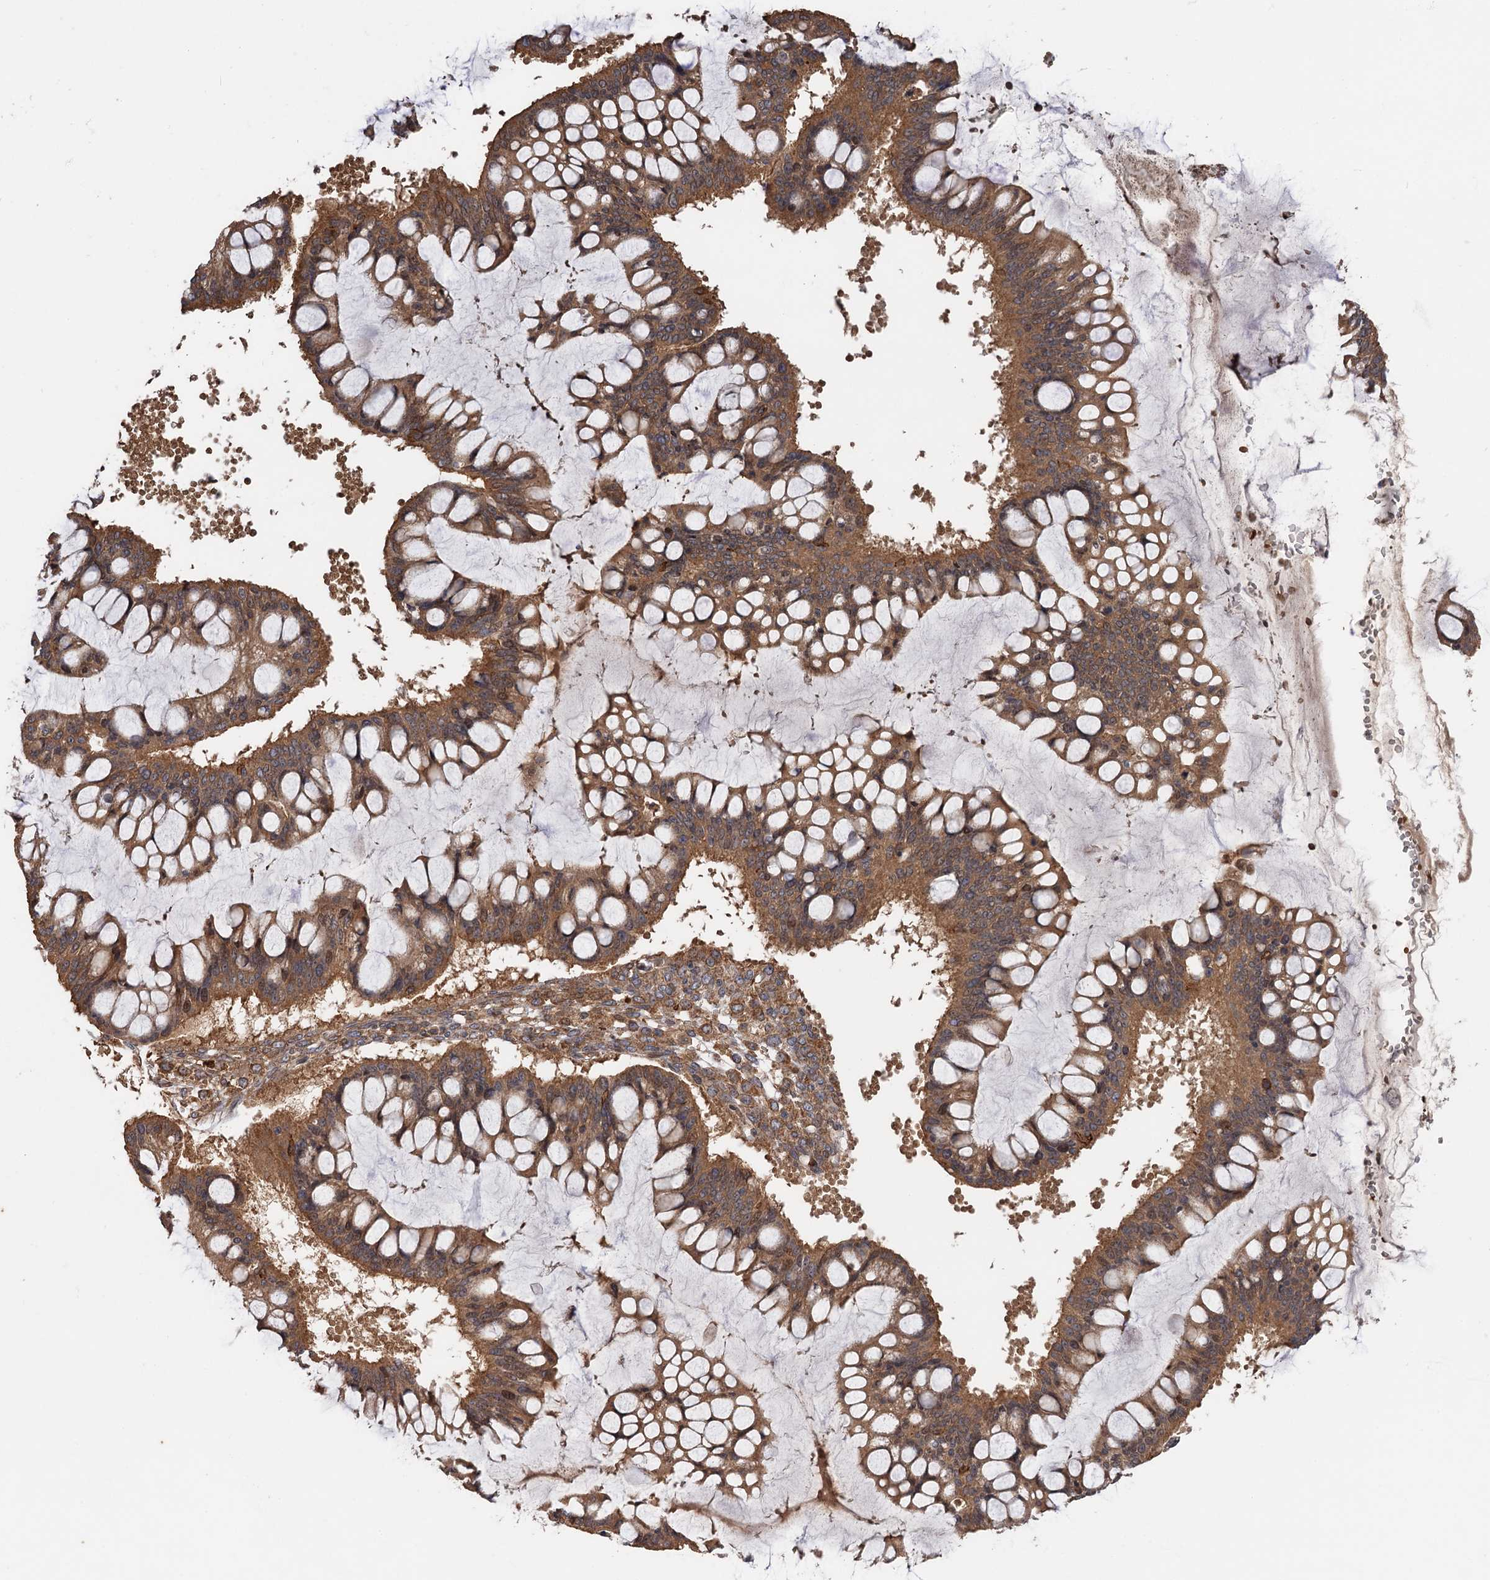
{"staining": {"intensity": "moderate", "quantity": ">75%", "location": "cytoplasmic/membranous"}, "tissue": "ovarian cancer", "cell_type": "Tumor cells", "image_type": "cancer", "snomed": [{"axis": "morphology", "description": "Cystadenocarcinoma, mucinous, NOS"}, {"axis": "topography", "description": "Ovary"}], "caption": "A micrograph of ovarian cancer stained for a protein shows moderate cytoplasmic/membranous brown staining in tumor cells. The protein is shown in brown color, while the nuclei are stained blue.", "gene": "SNX32", "patient": {"sex": "female", "age": 73}}